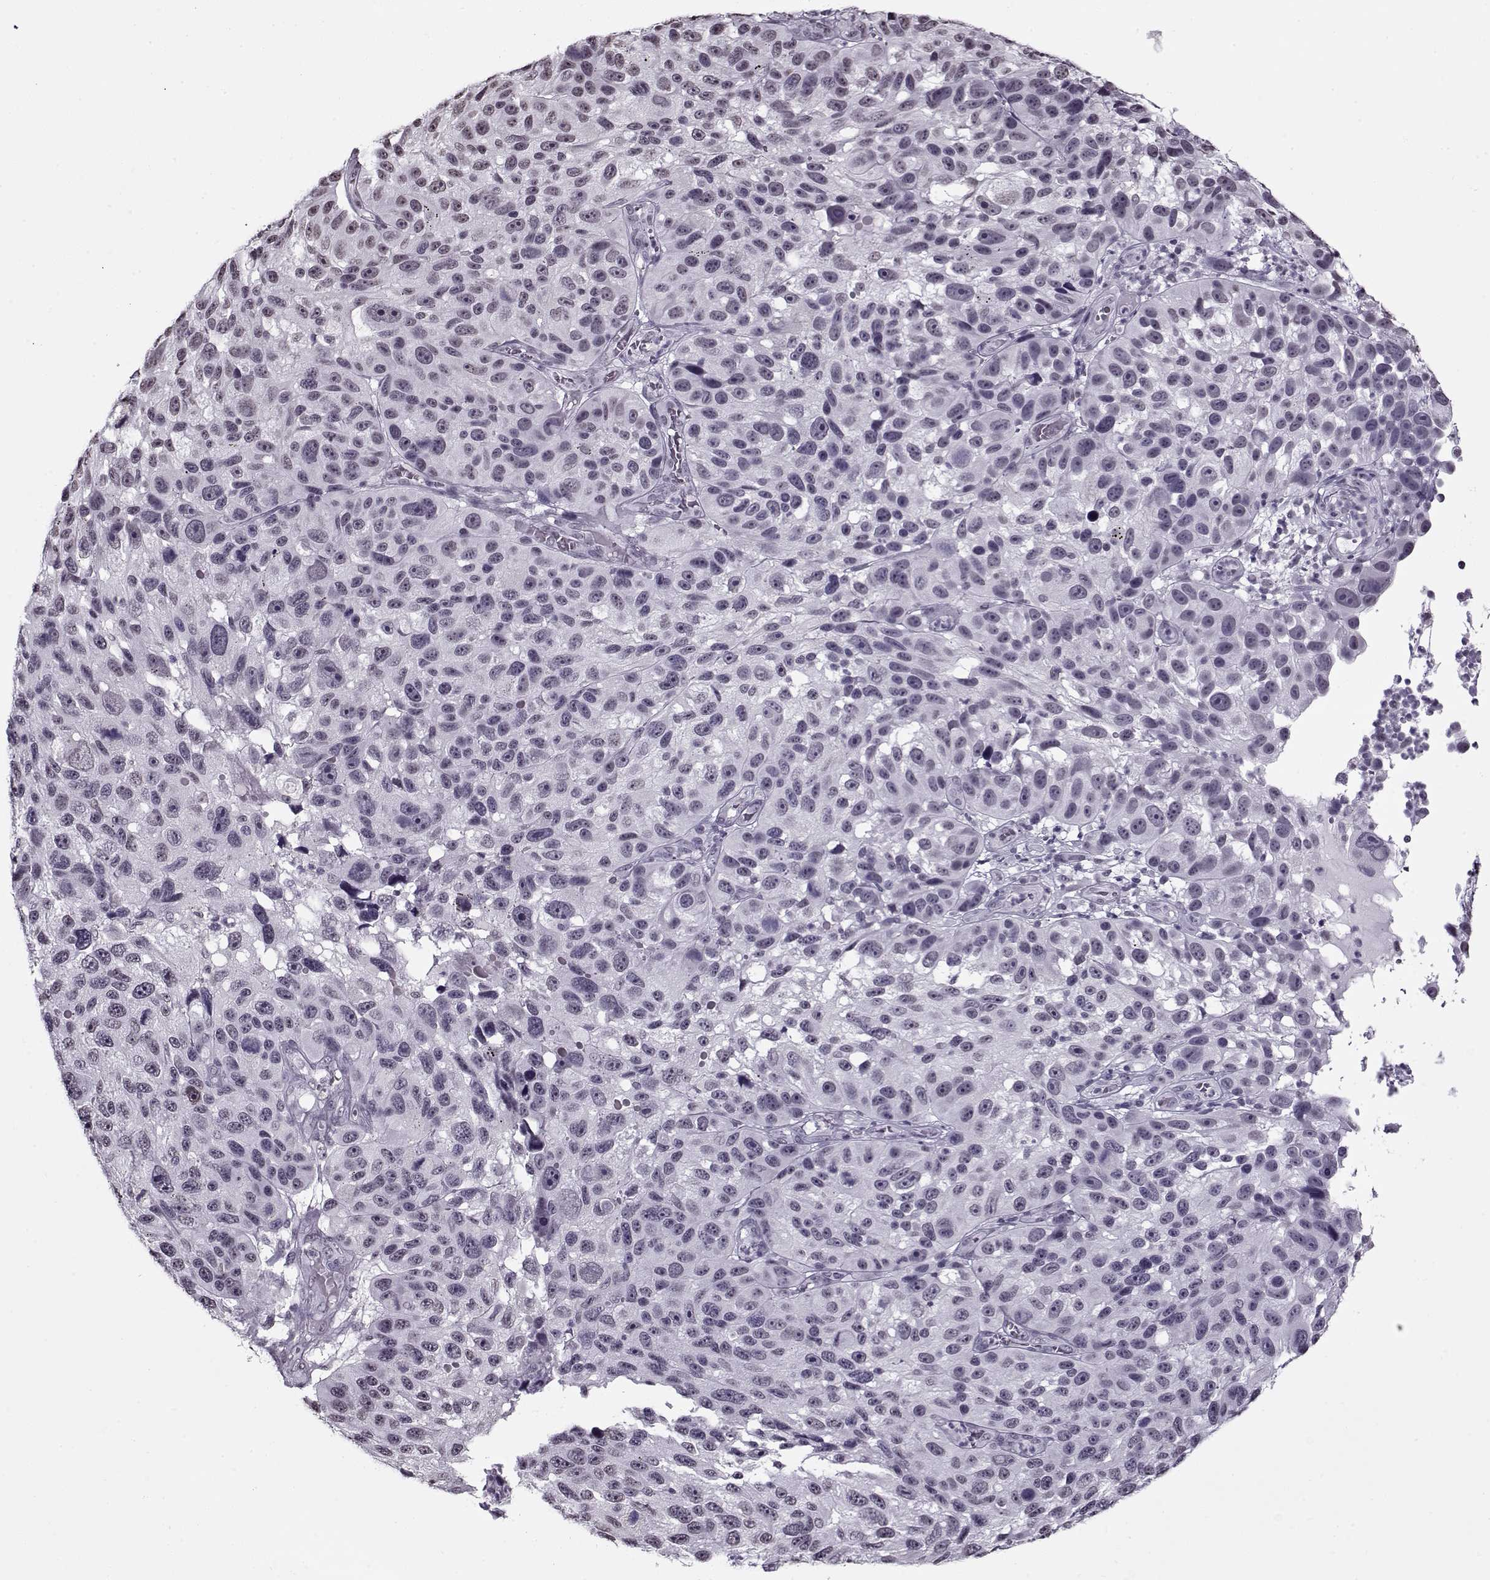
{"staining": {"intensity": "negative", "quantity": "none", "location": "none"}, "tissue": "melanoma", "cell_type": "Tumor cells", "image_type": "cancer", "snomed": [{"axis": "morphology", "description": "Malignant melanoma, NOS"}, {"axis": "topography", "description": "Skin"}], "caption": "This is an immunohistochemistry histopathology image of human malignant melanoma. There is no expression in tumor cells.", "gene": "PRMT8", "patient": {"sex": "male", "age": 53}}